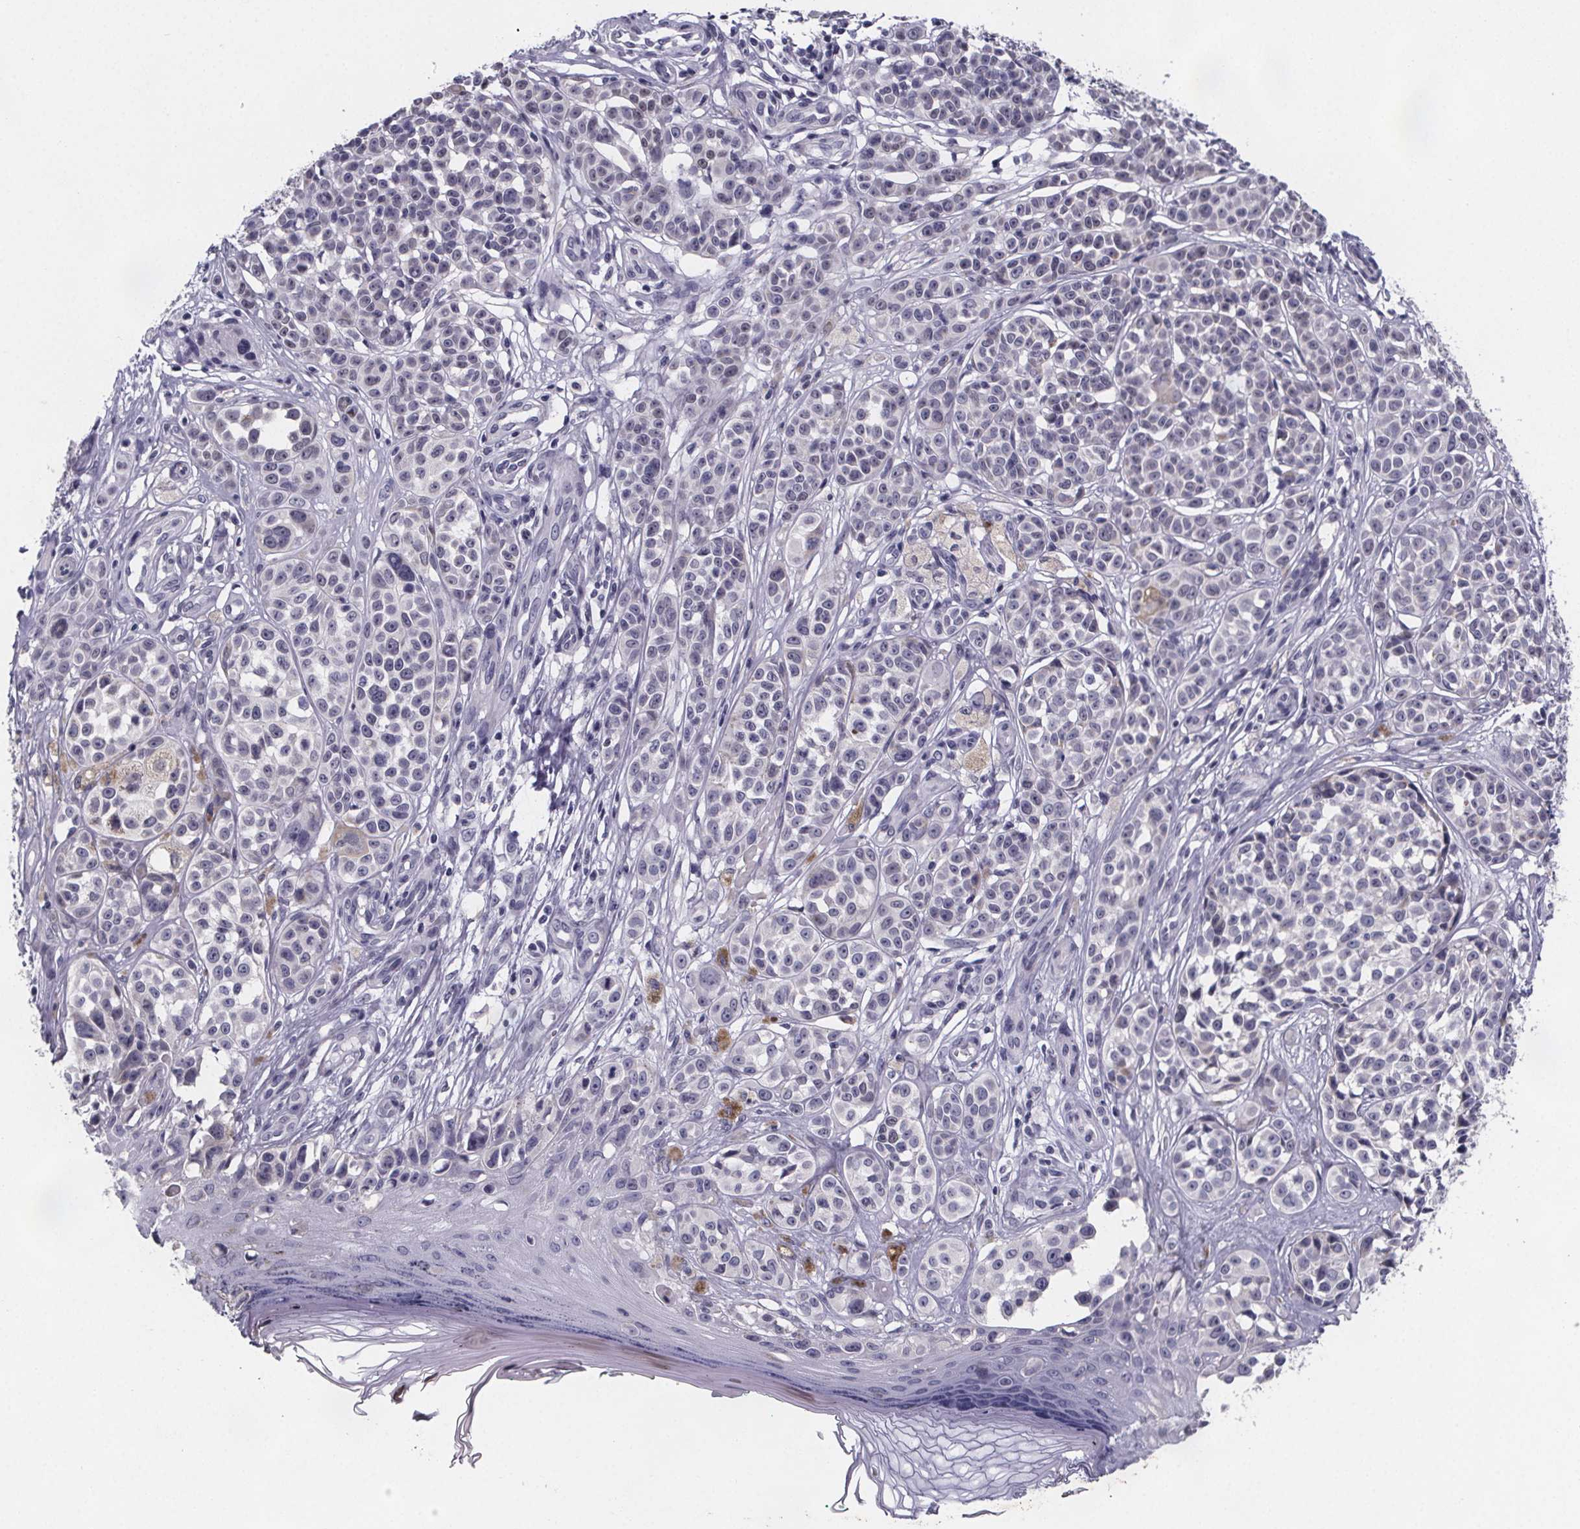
{"staining": {"intensity": "negative", "quantity": "none", "location": "none"}, "tissue": "melanoma", "cell_type": "Tumor cells", "image_type": "cancer", "snomed": [{"axis": "morphology", "description": "Malignant melanoma, NOS"}, {"axis": "topography", "description": "Skin"}], "caption": "An IHC histopathology image of malignant melanoma is shown. There is no staining in tumor cells of malignant melanoma.", "gene": "PAH", "patient": {"sex": "female", "age": 90}}